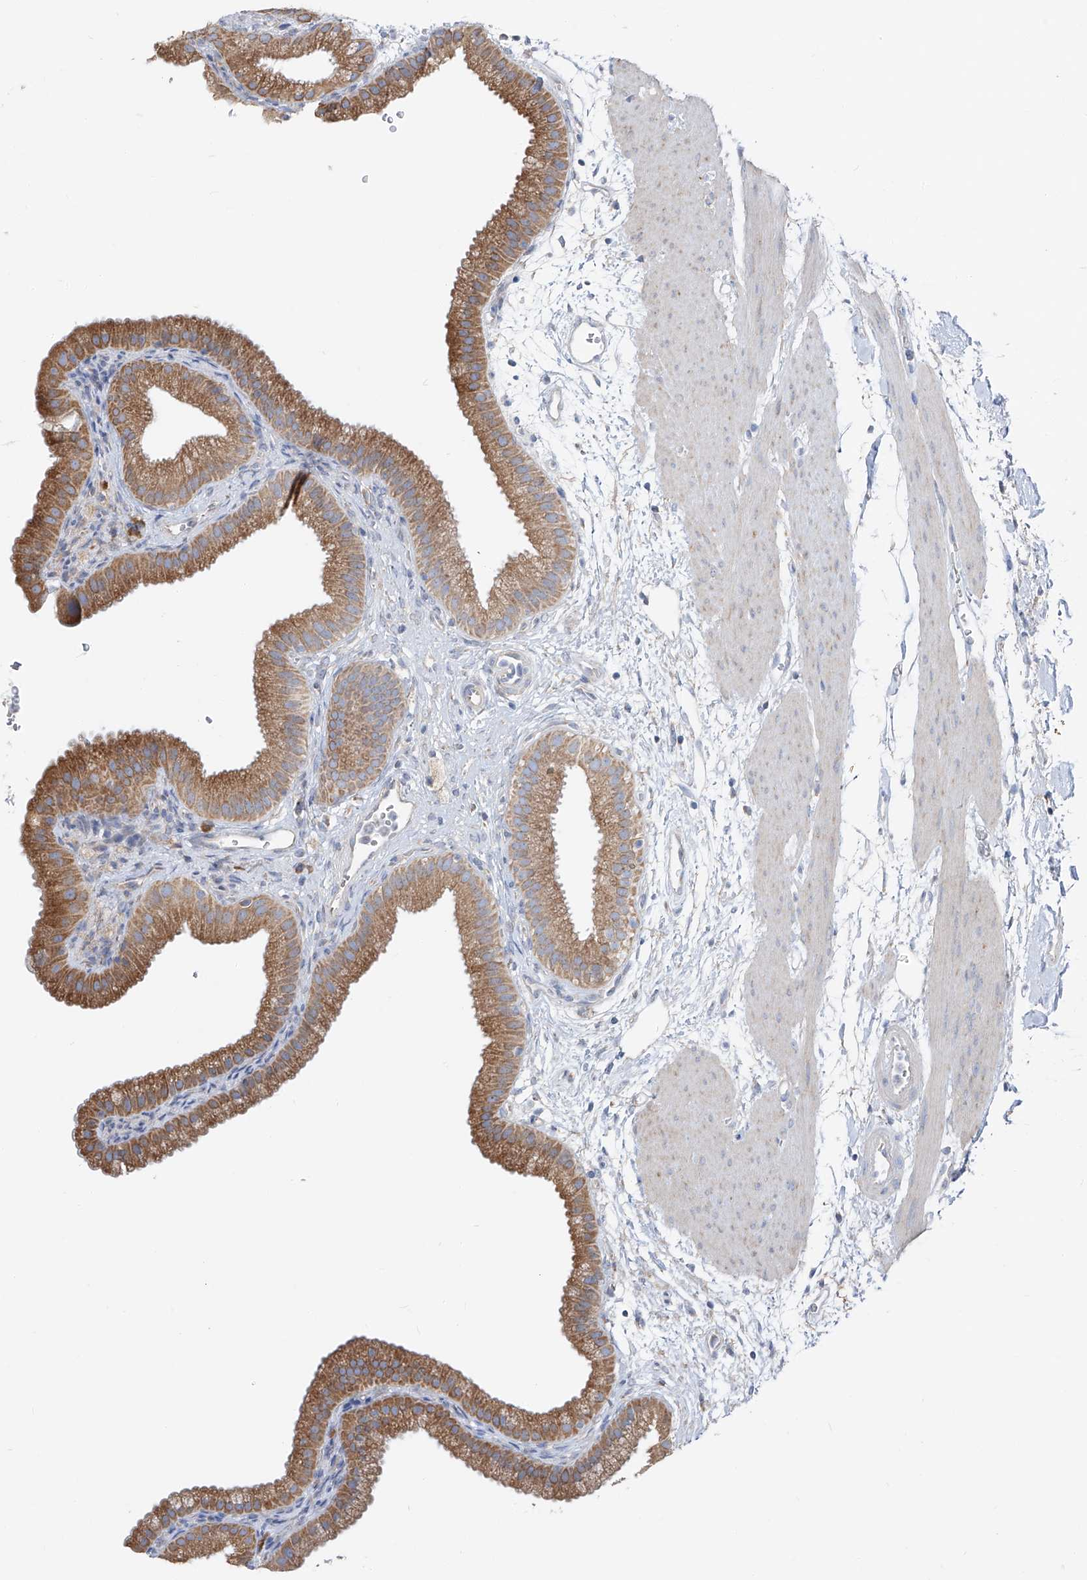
{"staining": {"intensity": "moderate", "quantity": ">75%", "location": "cytoplasmic/membranous"}, "tissue": "gallbladder", "cell_type": "Glandular cells", "image_type": "normal", "snomed": [{"axis": "morphology", "description": "Normal tissue, NOS"}, {"axis": "topography", "description": "Gallbladder"}], "caption": "Gallbladder stained with DAB (3,3'-diaminobenzidine) IHC demonstrates medium levels of moderate cytoplasmic/membranous expression in approximately >75% of glandular cells.", "gene": "UFL1", "patient": {"sex": "female", "age": 64}}